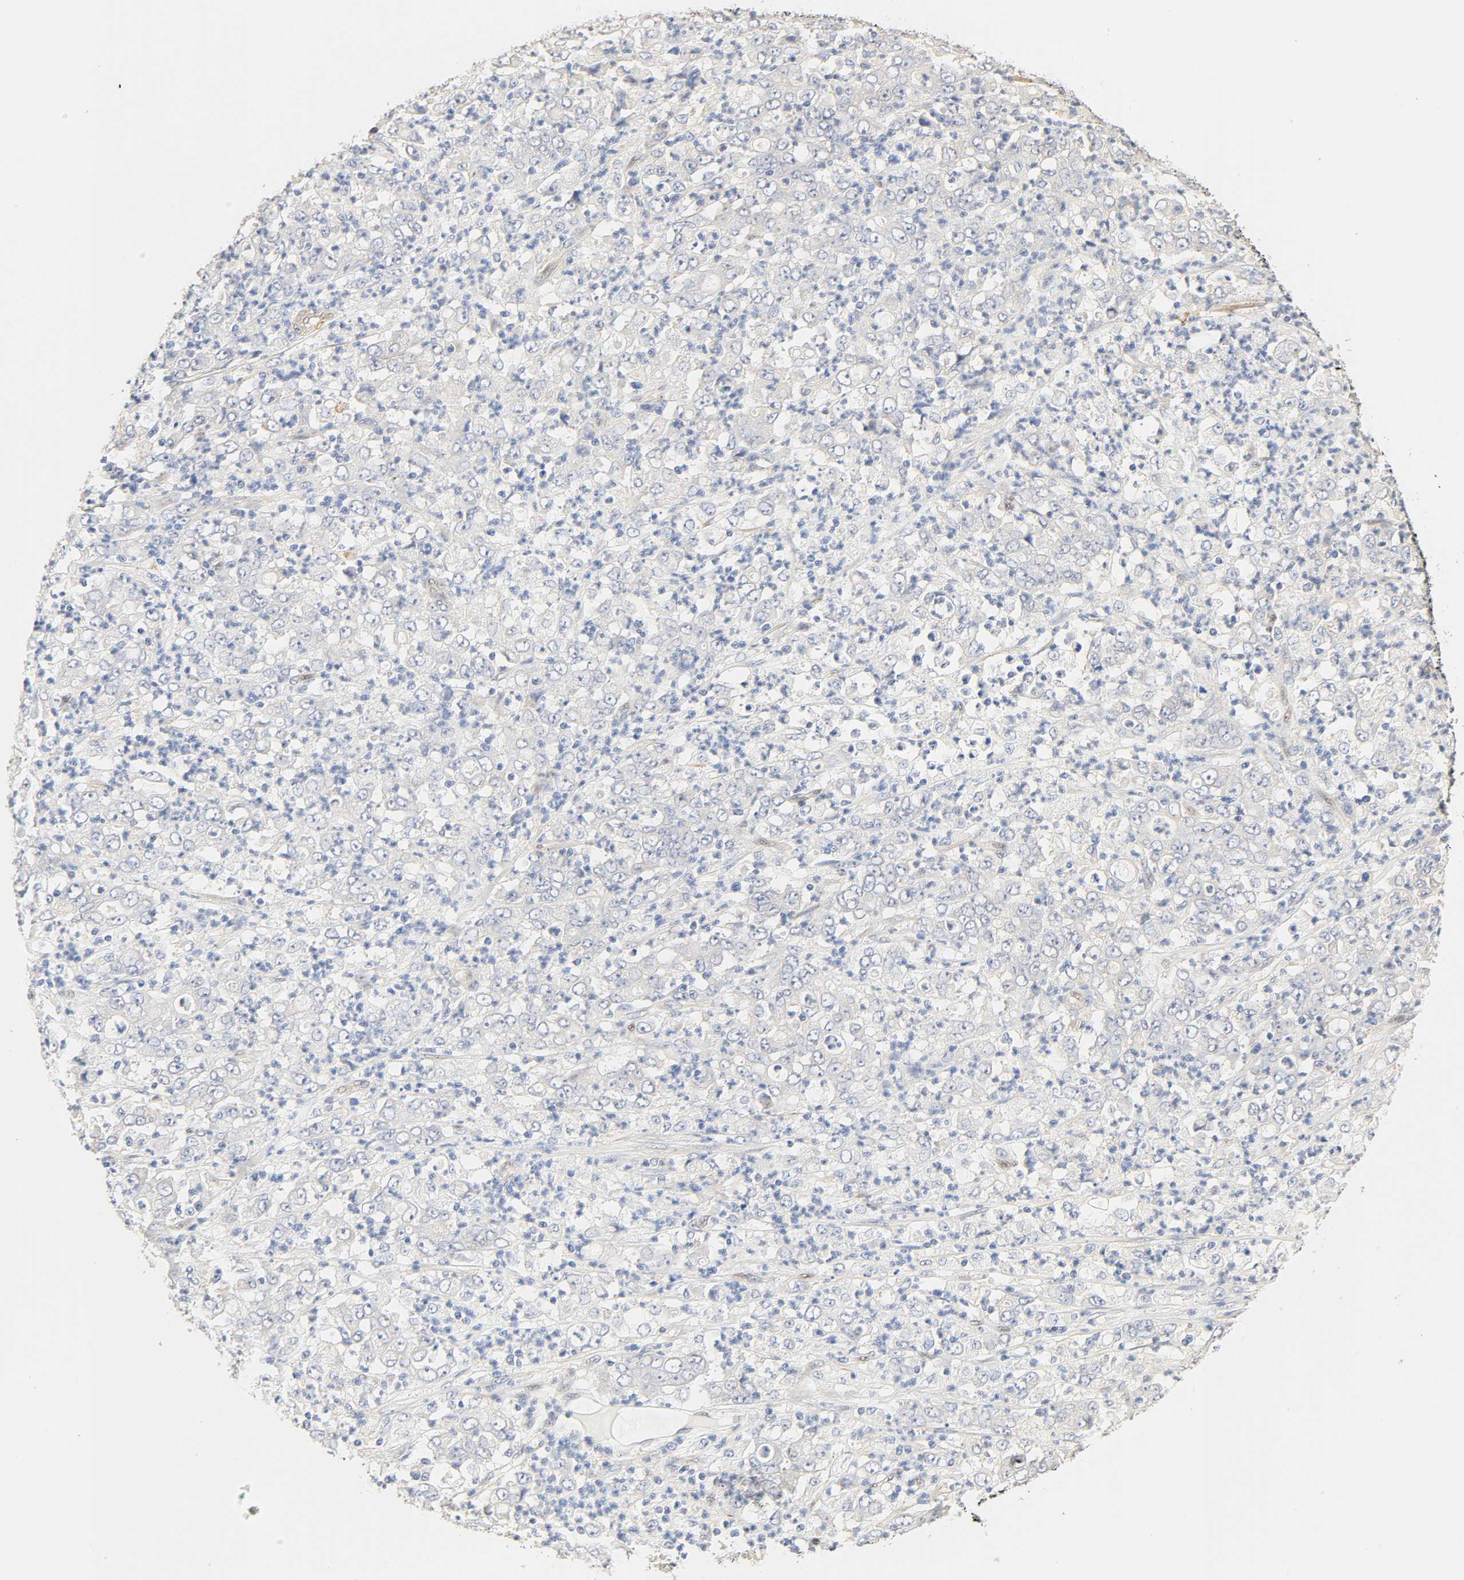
{"staining": {"intensity": "negative", "quantity": "none", "location": "none"}, "tissue": "stomach cancer", "cell_type": "Tumor cells", "image_type": "cancer", "snomed": [{"axis": "morphology", "description": "Adenocarcinoma, NOS"}, {"axis": "topography", "description": "Stomach, lower"}], "caption": "Immunohistochemical staining of human stomach cancer exhibits no significant staining in tumor cells.", "gene": "BORCS8-MEF2B", "patient": {"sex": "female", "age": 71}}